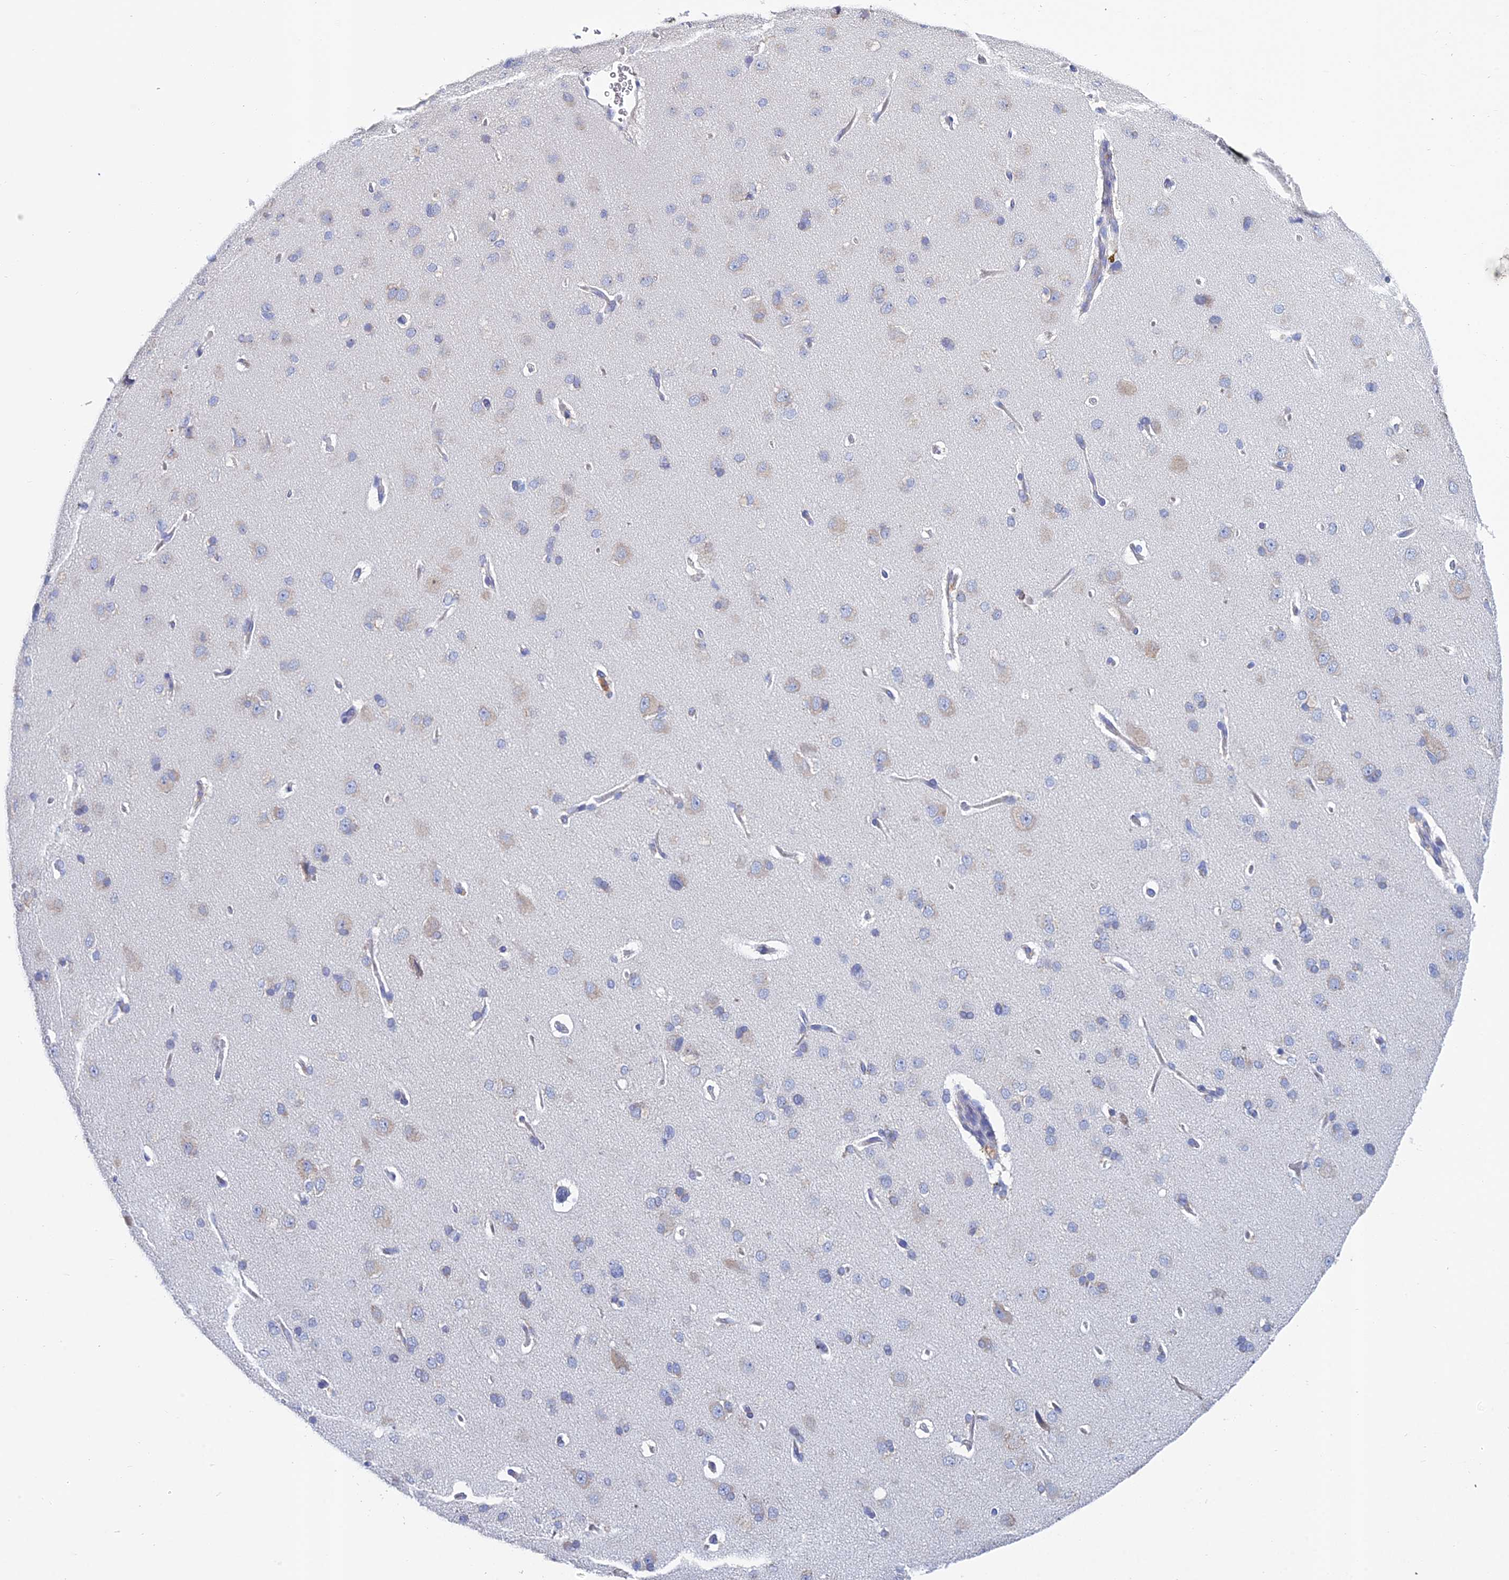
{"staining": {"intensity": "negative", "quantity": "none", "location": "none"}, "tissue": "cerebral cortex", "cell_type": "Endothelial cells", "image_type": "normal", "snomed": [{"axis": "morphology", "description": "Normal tissue, NOS"}, {"axis": "topography", "description": "Cerebral cortex"}], "caption": "The immunohistochemistry image has no significant expression in endothelial cells of cerebral cortex. The staining is performed using DAB brown chromogen with nuclei counter-stained in using hematoxylin.", "gene": "CRACR2B", "patient": {"sex": "male", "age": 62}}